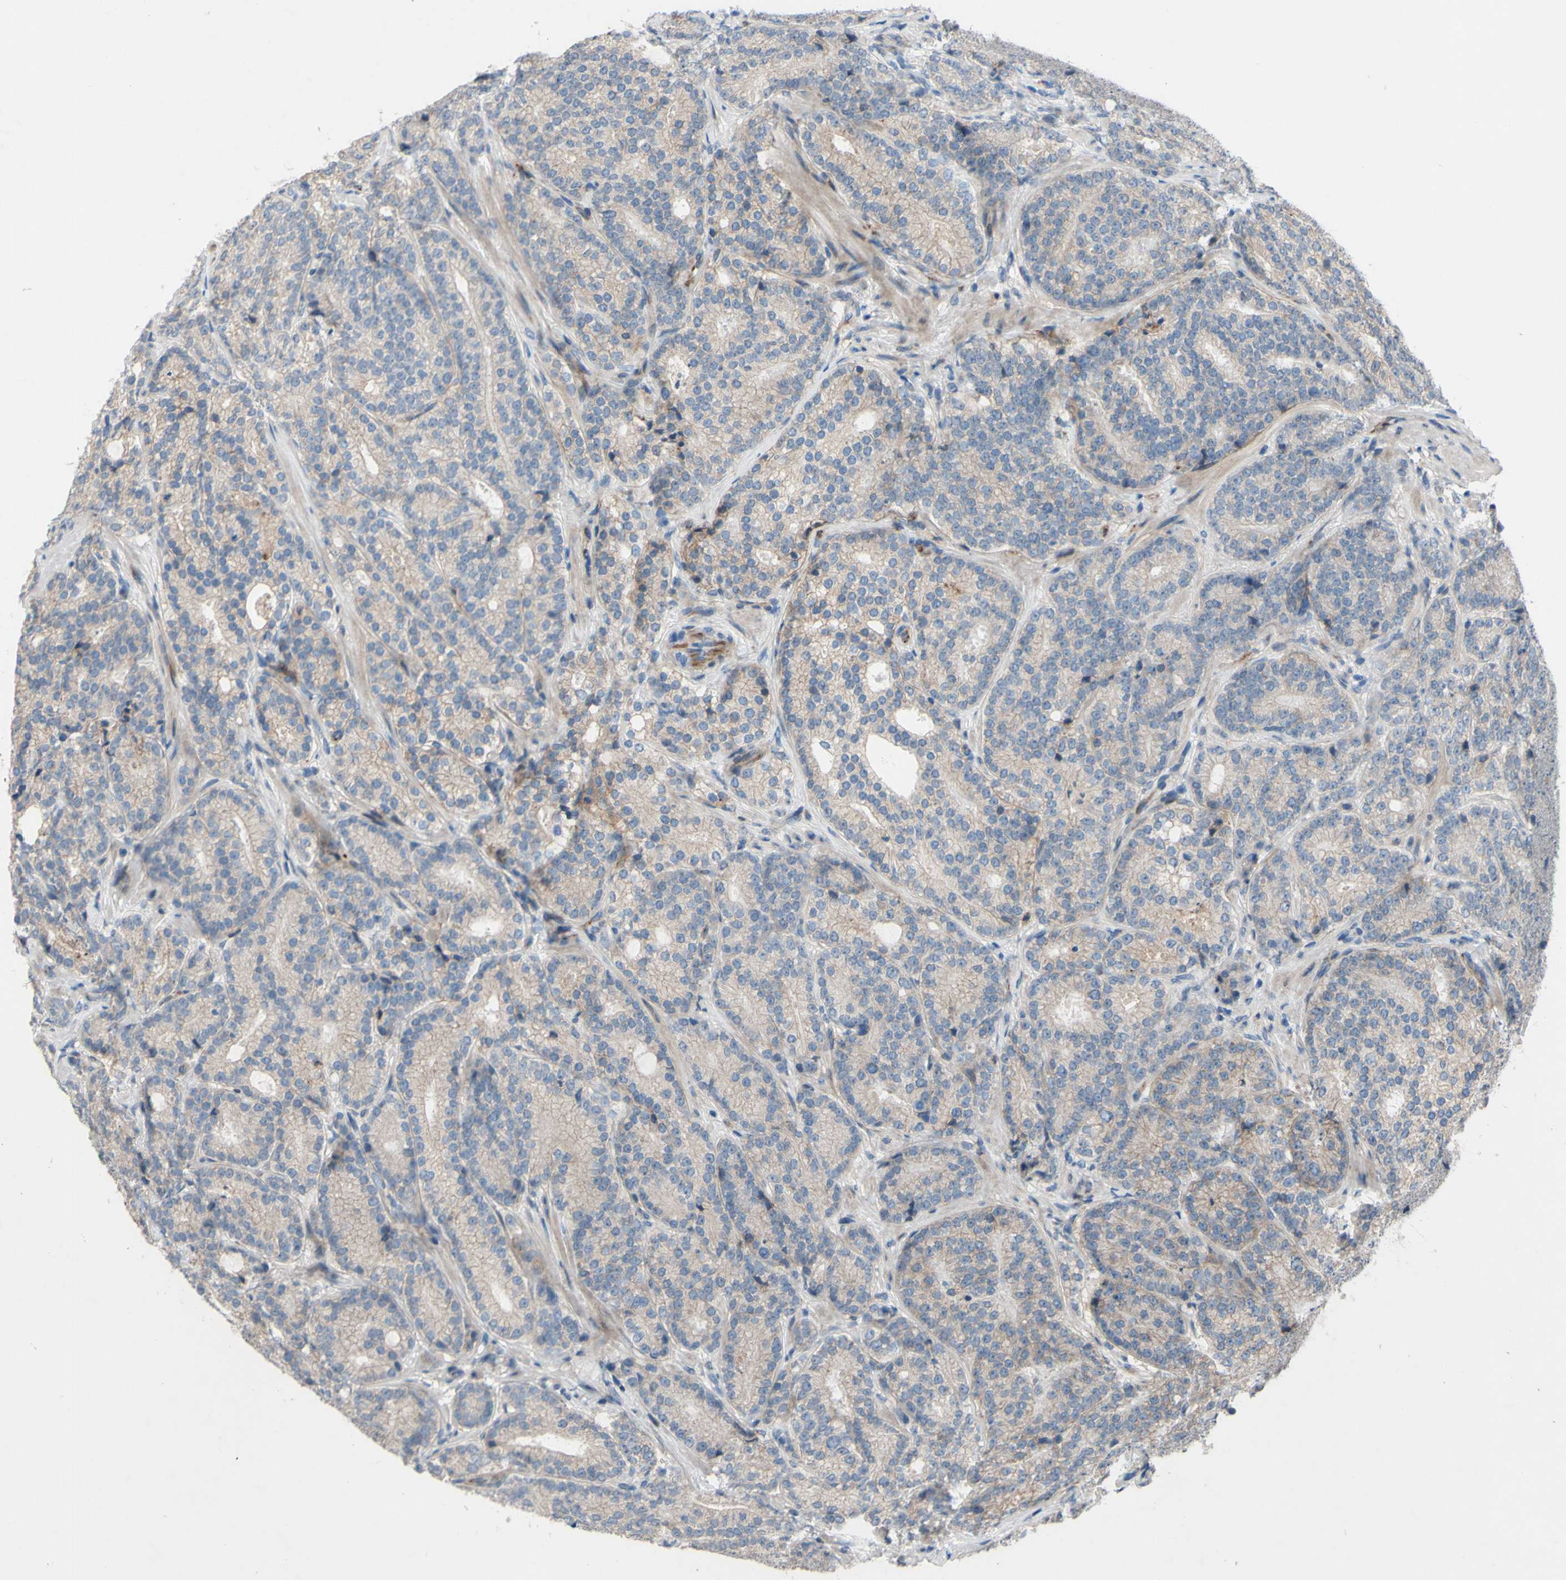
{"staining": {"intensity": "weak", "quantity": ">75%", "location": "cytoplasmic/membranous"}, "tissue": "prostate cancer", "cell_type": "Tumor cells", "image_type": "cancer", "snomed": [{"axis": "morphology", "description": "Adenocarcinoma, High grade"}, {"axis": "topography", "description": "Prostate"}], "caption": "Human prostate adenocarcinoma (high-grade) stained with a brown dye shows weak cytoplasmic/membranous positive staining in approximately >75% of tumor cells.", "gene": "CDCP1", "patient": {"sex": "male", "age": 61}}